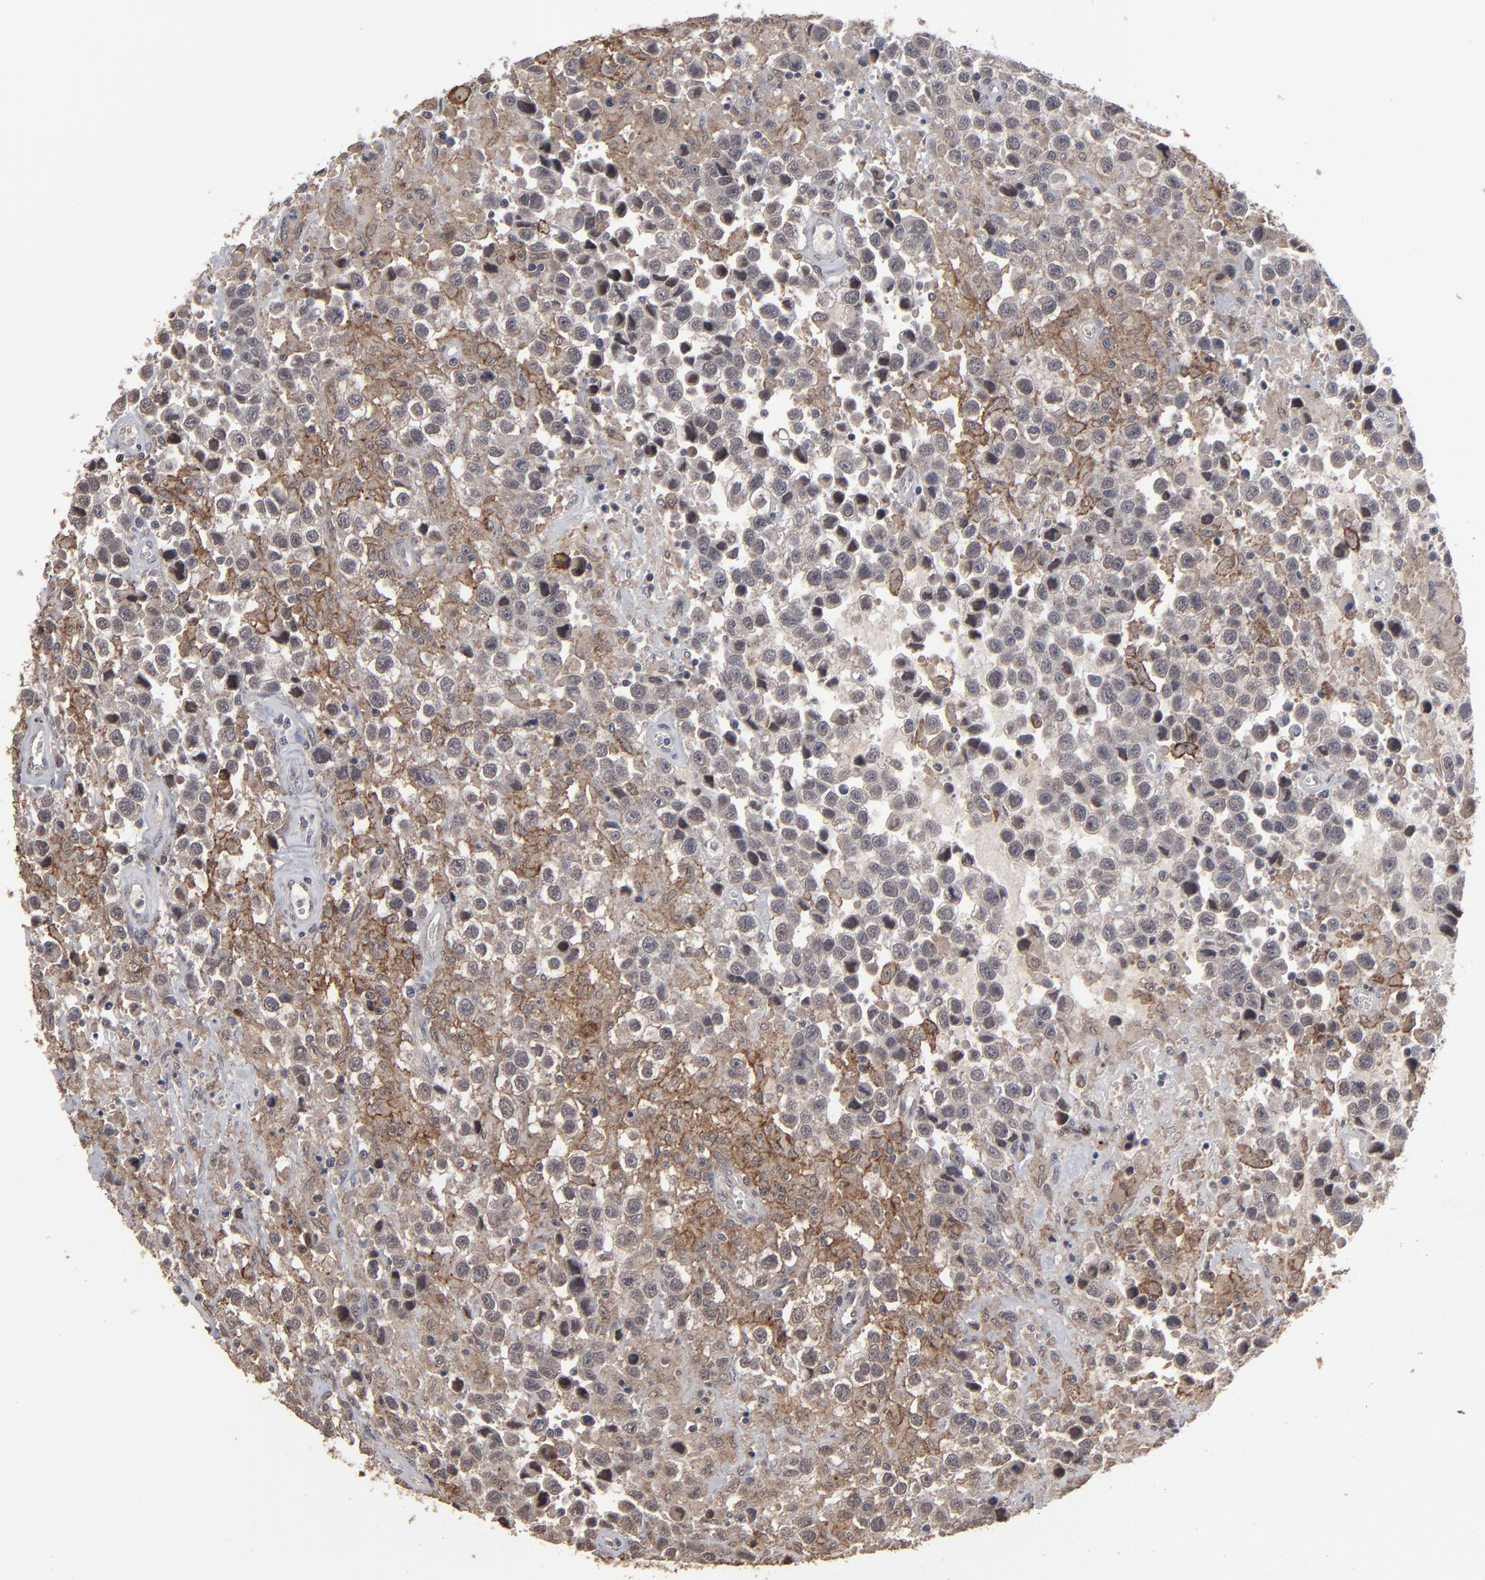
{"staining": {"intensity": "moderate", "quantity": "25%-75%", "location": "cytoplasmic/membranous"}, "tissue": "testis cancer", "cell_type": "Tumor cells", "image_type": "cancer", "snomed": [{"axis": "morphology", "description": "Seminoma, NOS"}, {"axis": "topography", "description": "Testis"}], "caption": "Moderate cytoplasmic/membranous expression is present in about 25%-75% of tumor cells in testis seminoma. The staining was performed using DAB (3,3'-diaminobenzidine), with brown indicating positive protein expression. Nuclei are stained blue with hematoxylin.", "gene": "SLC22A17", "patient": {"sex": "male", "age": 43}}